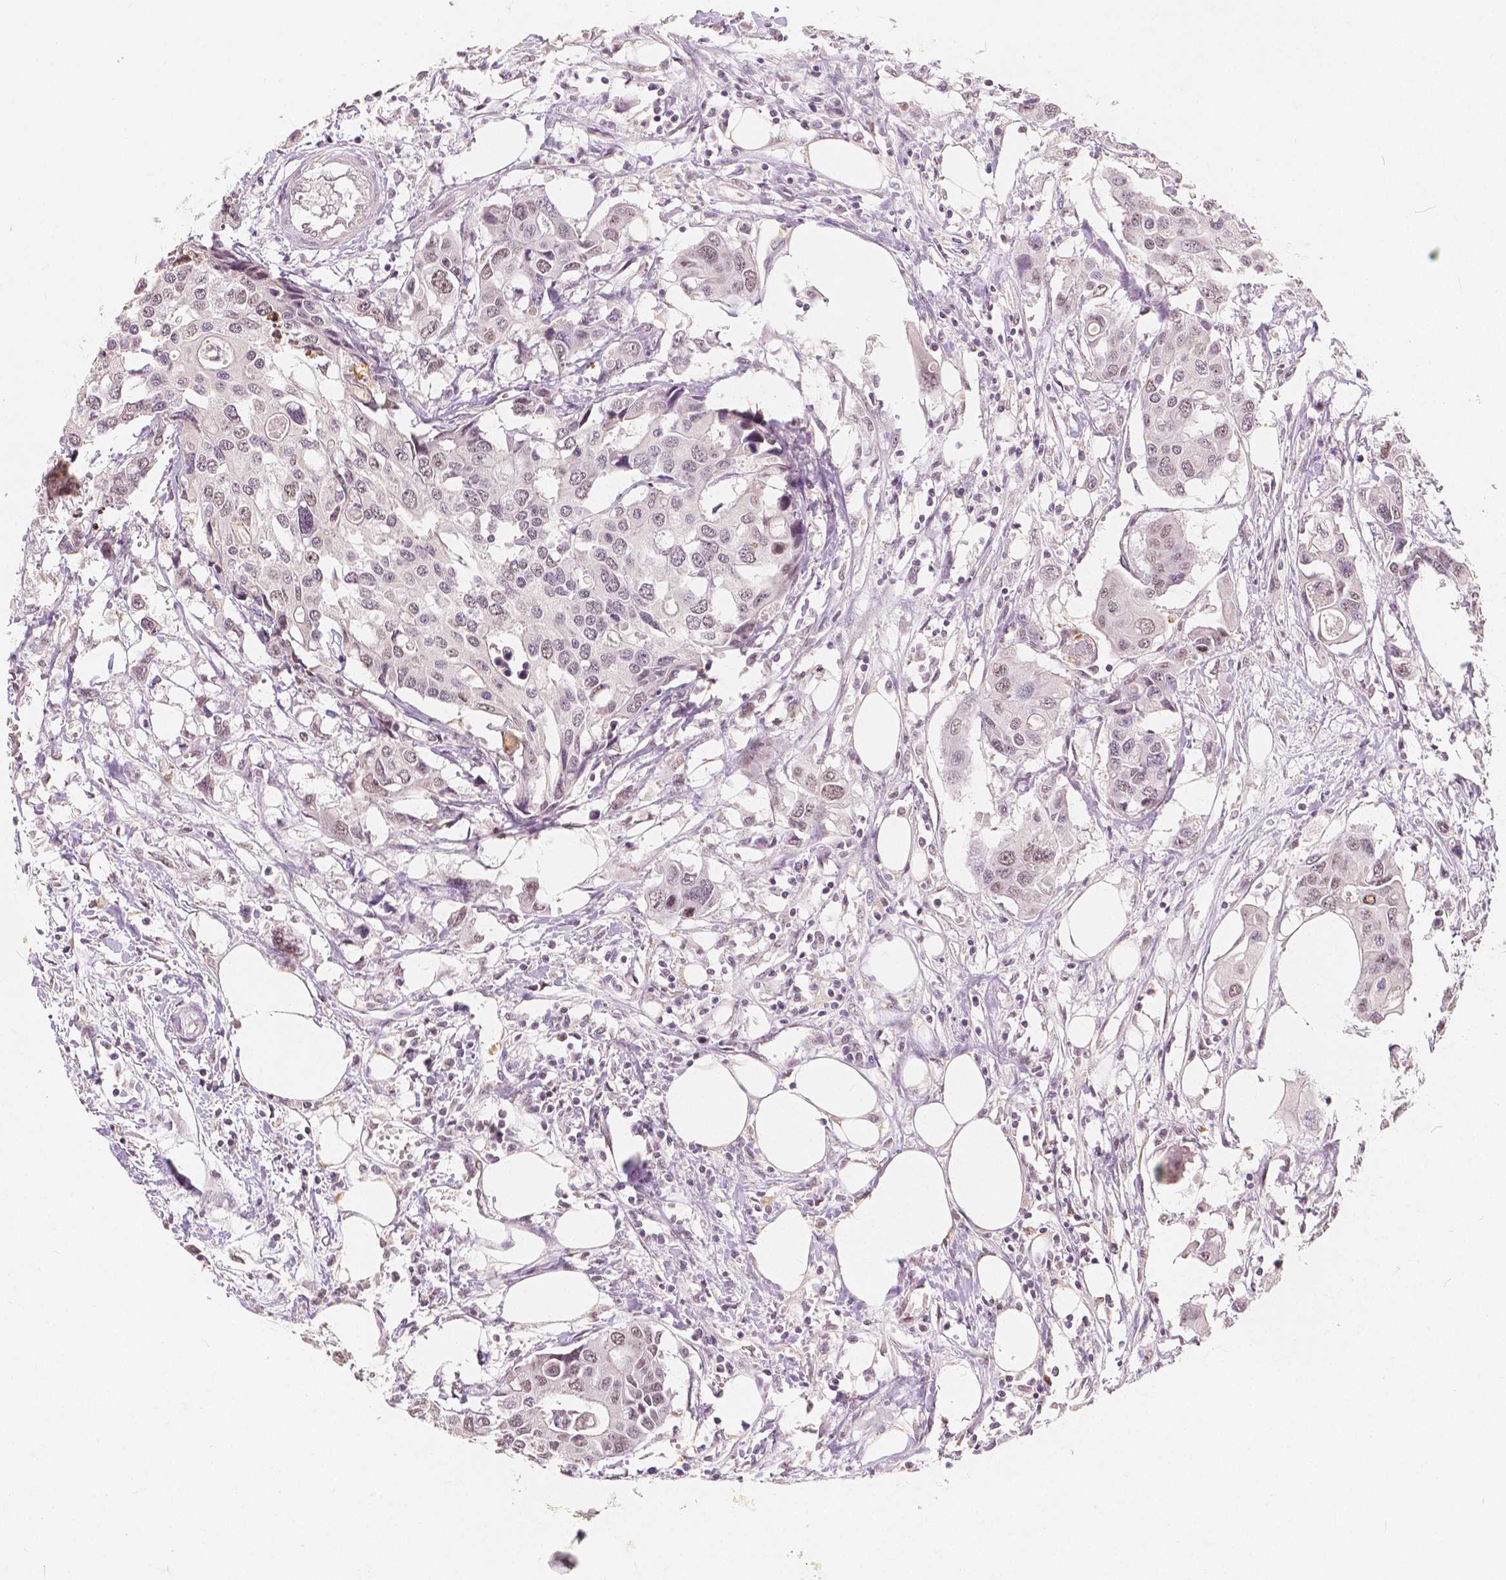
{"staining": {"intensity": "weak", "quantity": "25%-75%", "location": "nuclear"}, "tissue": "colorectal cancer", "cell_type": "Tumor cells", "image_type": "cancer", "snomed": [{"axis": "morphology", "description": "Adenocarcinoma, NOS"}, {"axis": "topography", "description": "Colon"}], "caption": "Adenocarcinoma (colorectal) tissue demonstrates weak nuclear expression in about 25%-75% of tumor cells, visualized by immunohistochemistry.", "gene": "NOLC1", "patient": {"sex": "male", "age": 77}}